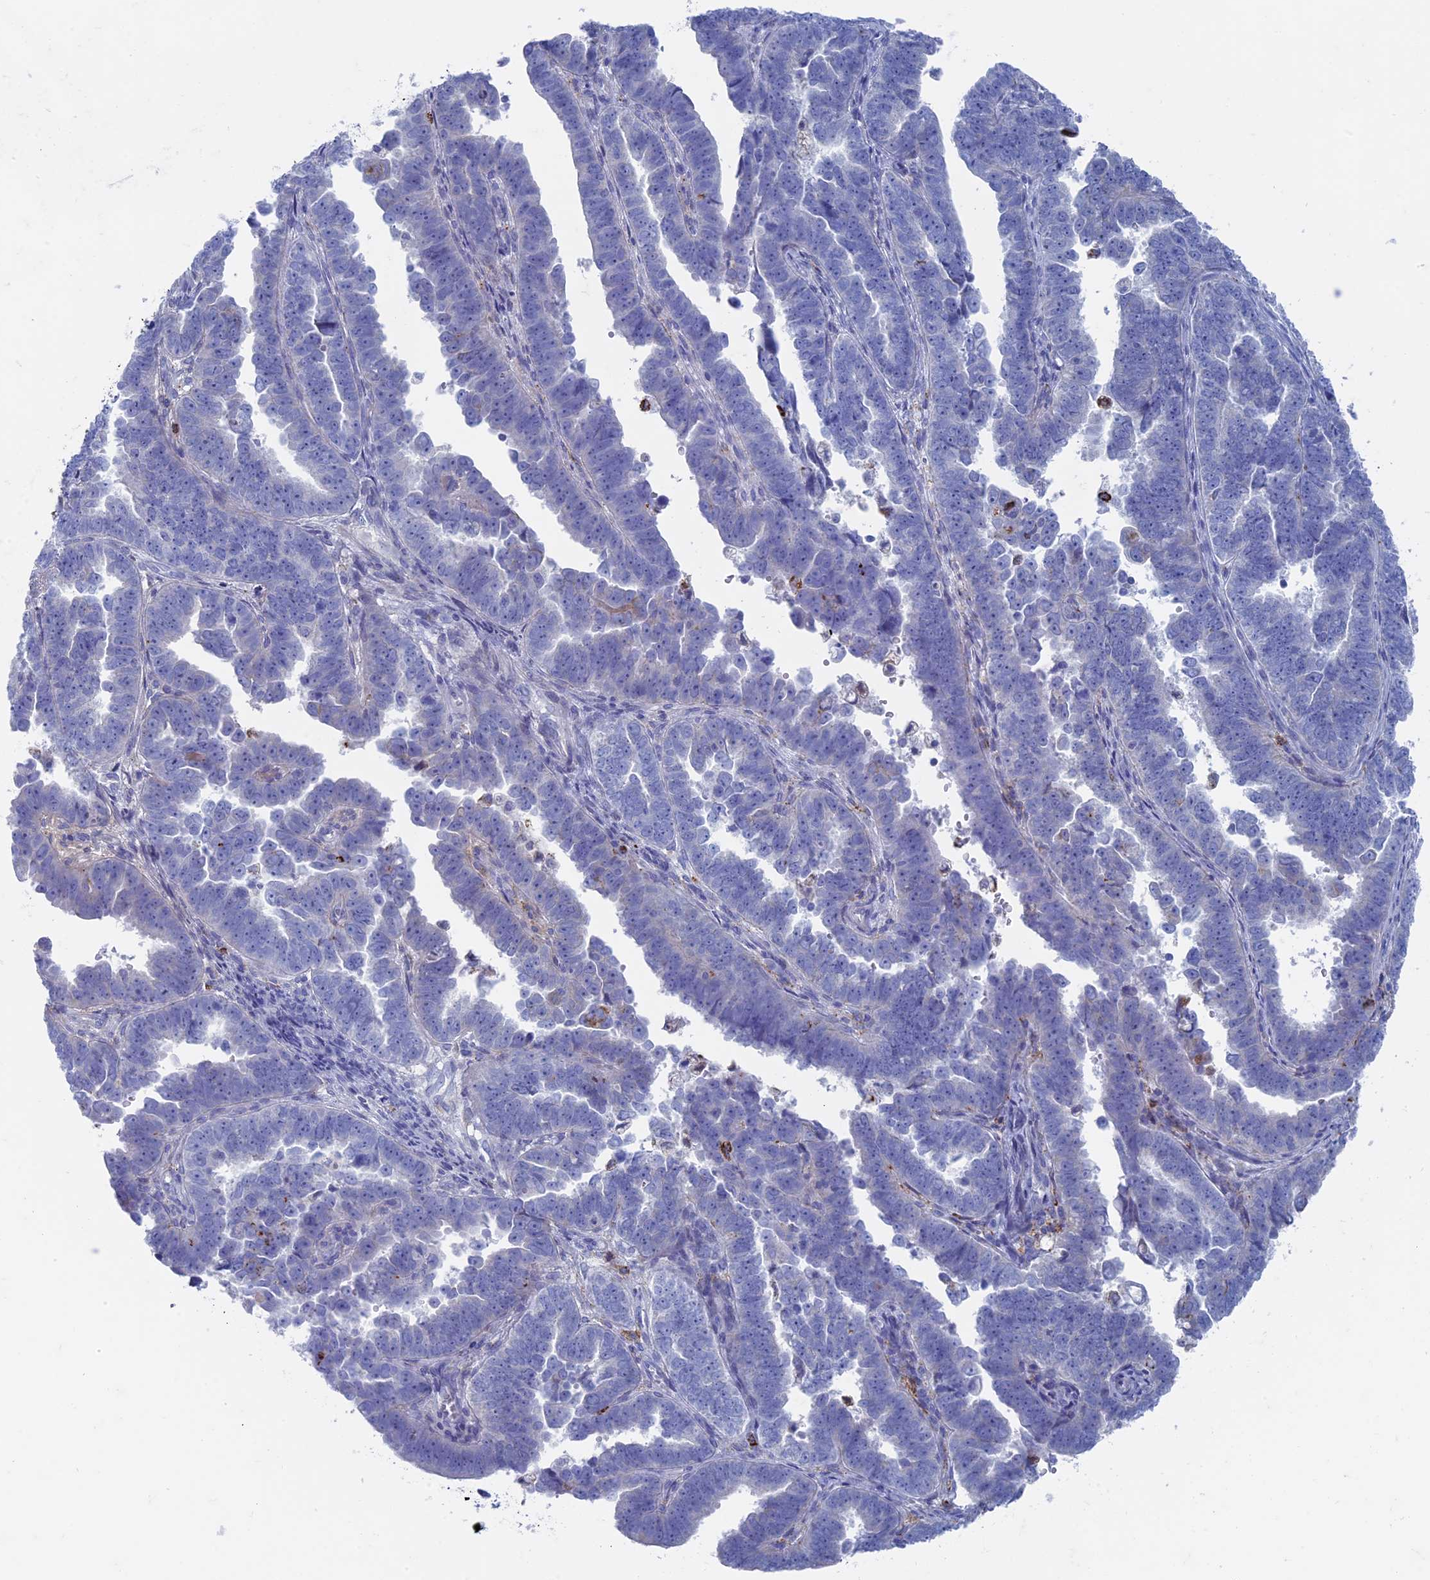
{"staining": {"intensity": "negative", "quantity": "none", "location": "none"}, "tissue": "endometrial cancer", "cell_type": "Tumor cells", "image_type": "cancer", "snomed": [{"axis": "morphology", "description": "Adenocarcinoma, NOS"}, {"axis": "topography", "description": "Endometrium"}], "caption": "Protein analysis of endometrial adenocarcinoma demonstrates no significant positivity in tumor cells.", "gene": "ALMS1", "patient": {"sex": "female", "age": 75}}